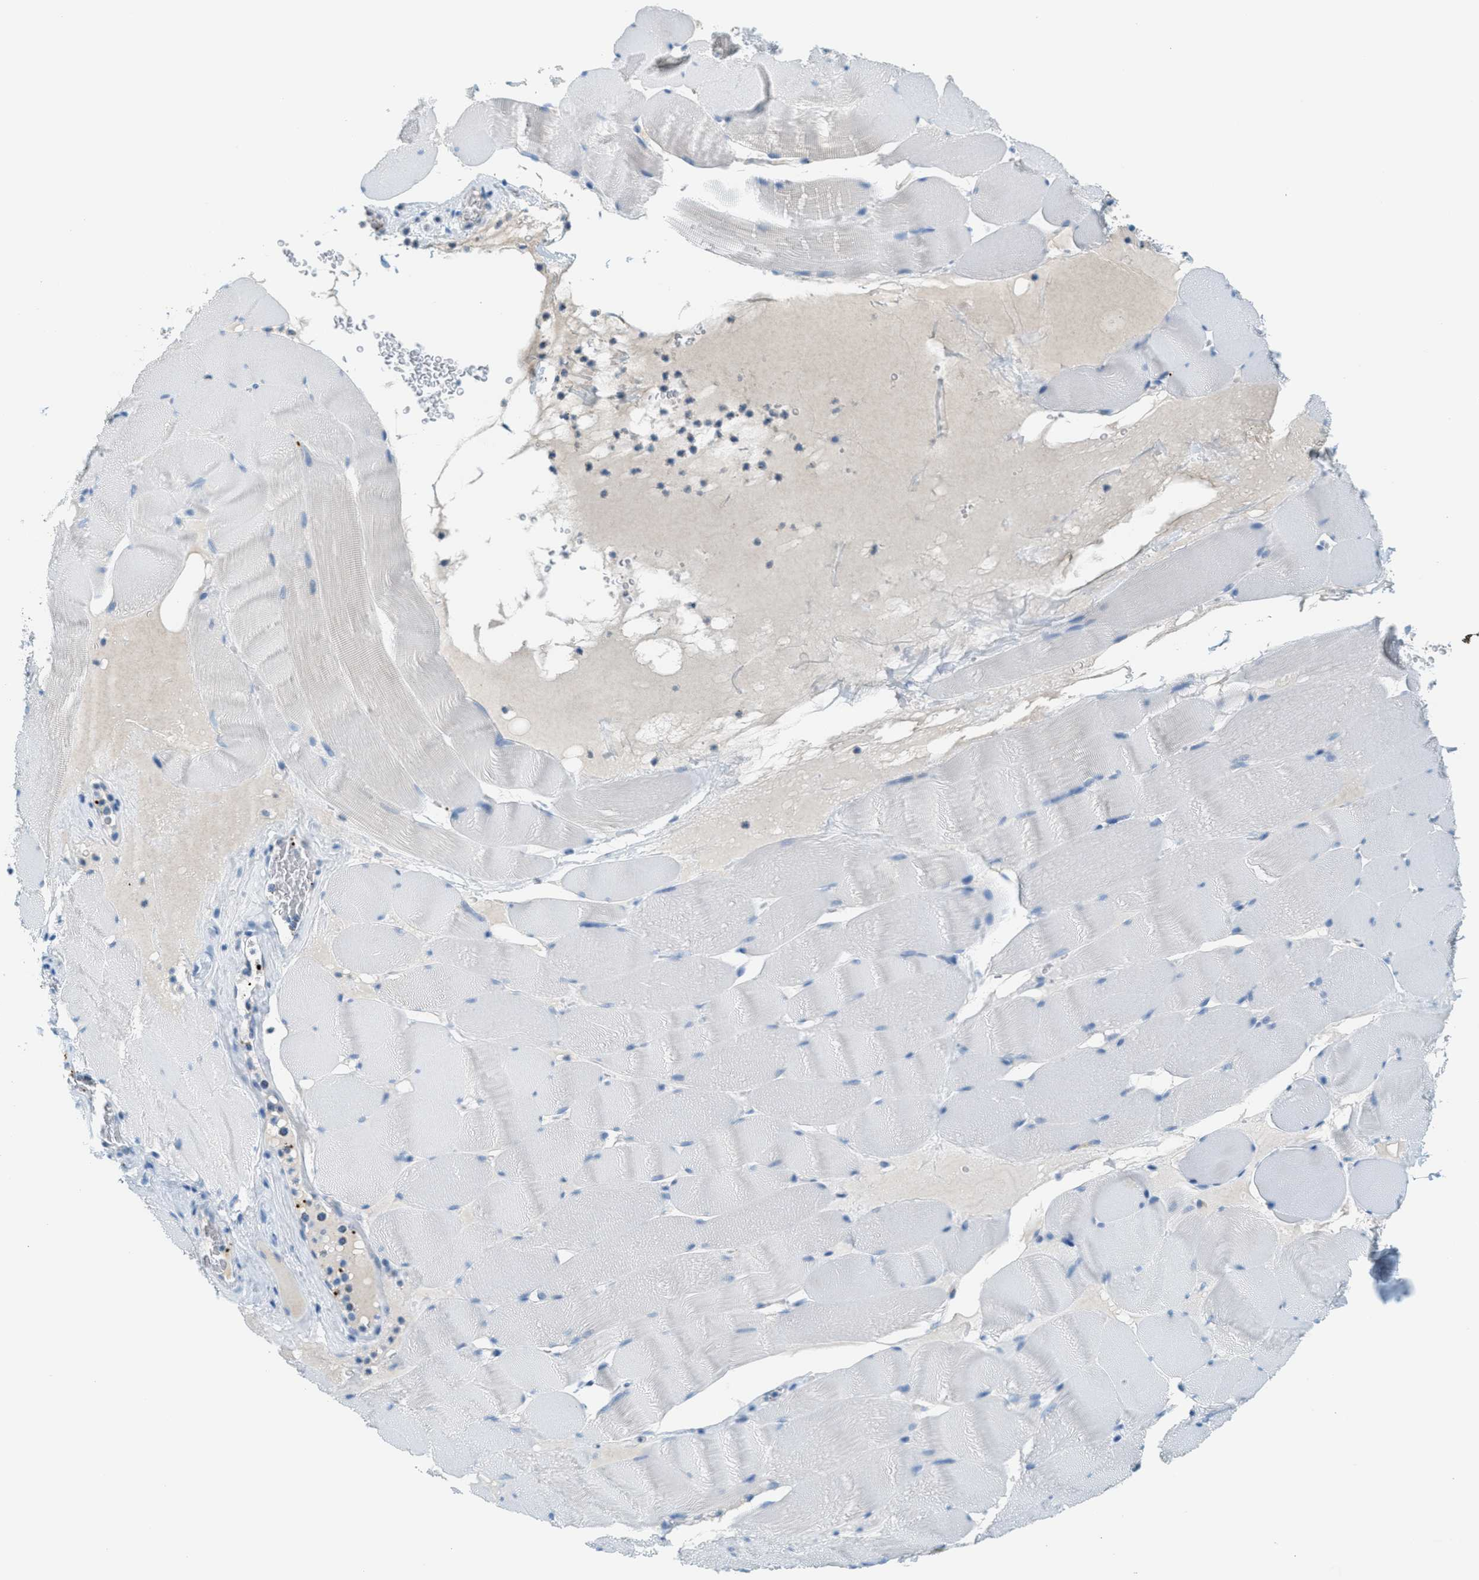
{"staining": {"intensity": "negative", "quantity": "none", "location": "none"}, "tissue": "skeletal muscle", "cell_type": "Myocytes", "image_type": "normal", "snomed": [{"axis": "morphology", "description": "Normal tissue, NOS"}, {"axis": "topography", "description": "Skeletal muscle"}], "caption": "Image shows no significant protein staining in myocytes of unremarkable skeletal muscle.", "gene": "PPBP", "patient": {"sex": "male", "age": 62}}